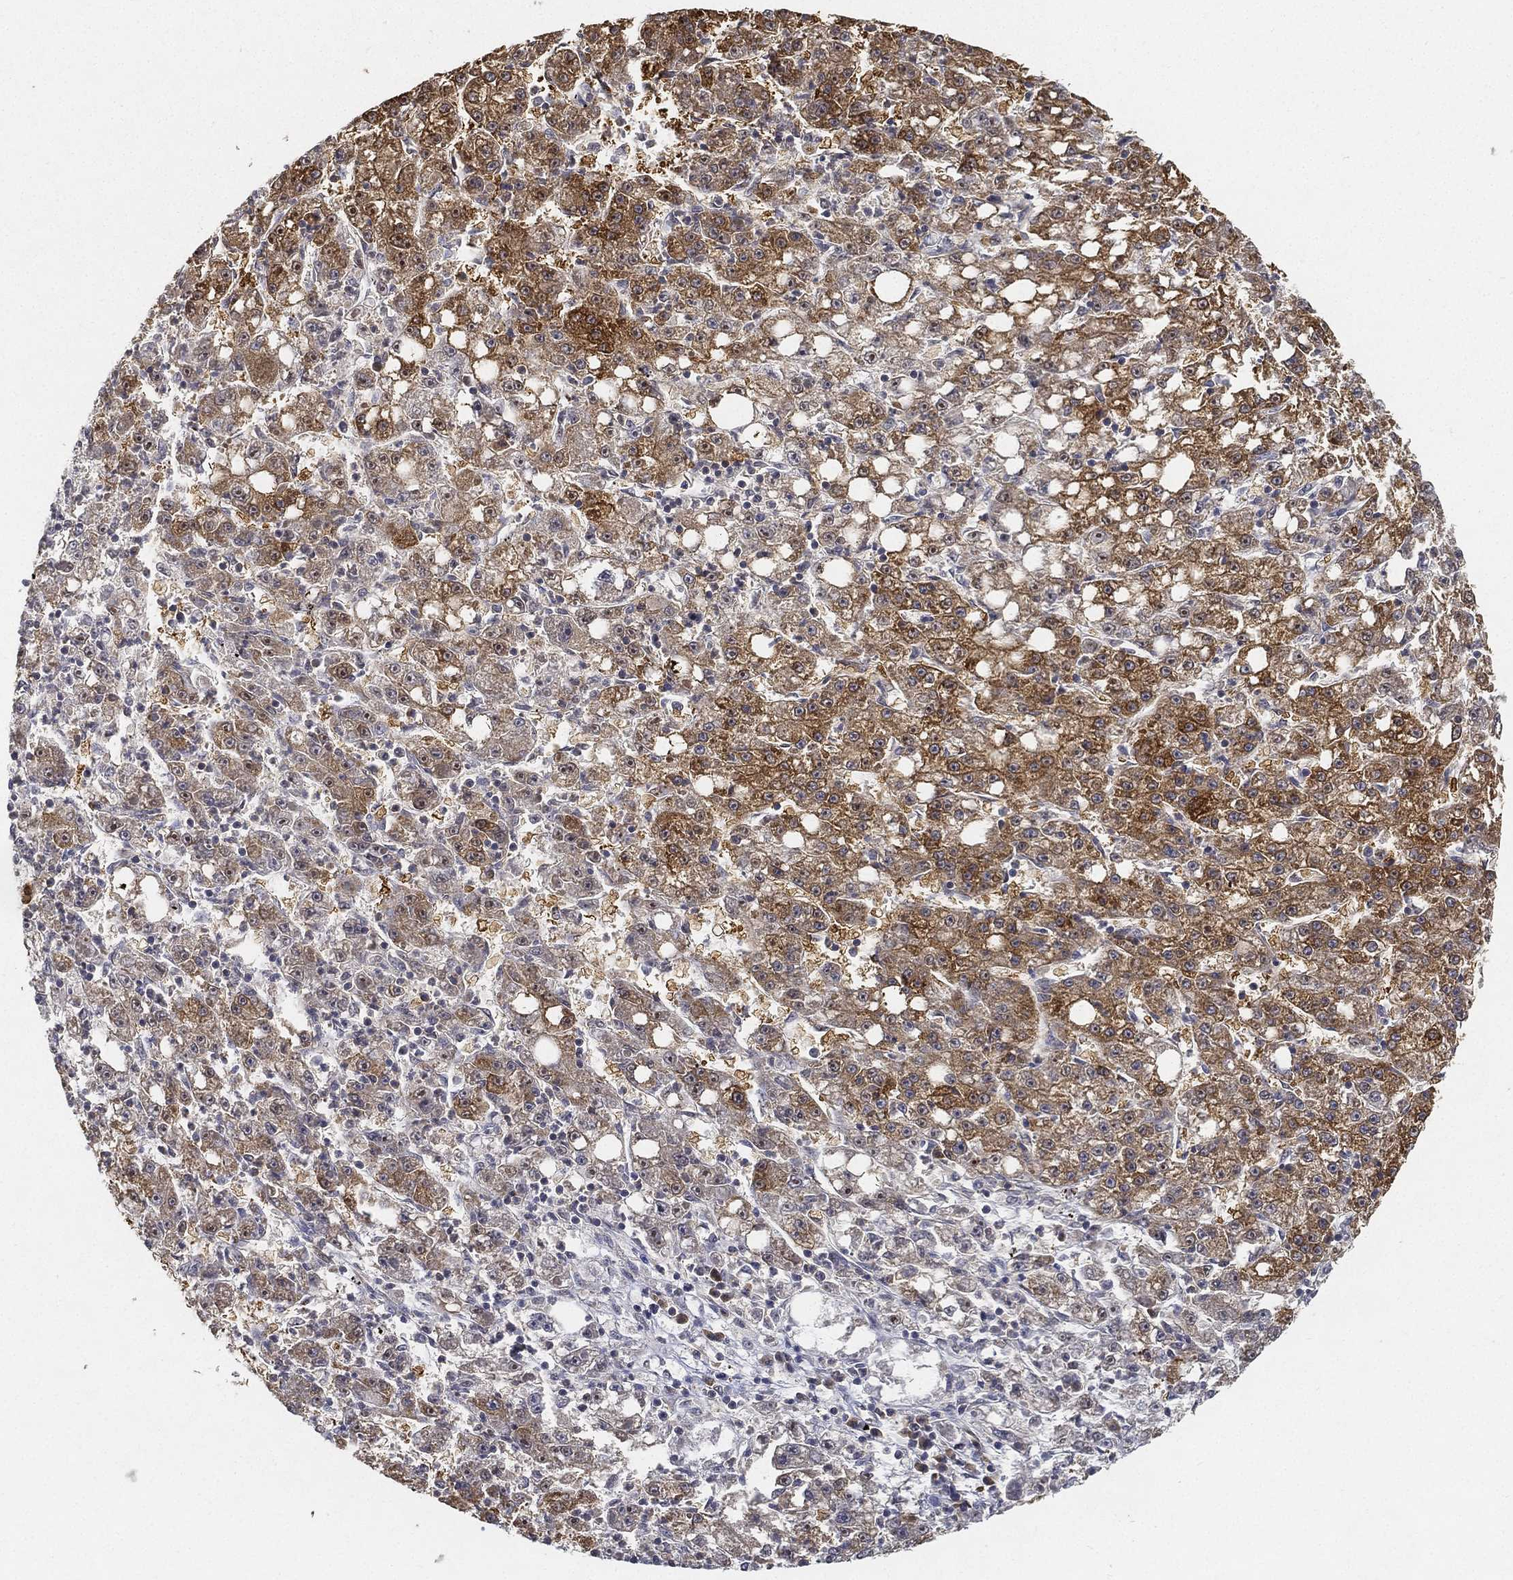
{"staining": {"intensity": "strong", "quantity": ">75%", "location": "cytoplasmic/membranous"}, "tissue": "liver cancer", "cell_type": "Tumor cells", "image_type": "cancer", "snomed": [{"axis": "morphology", "description": "Carcinoma, Hepatocellular, NOS"}, {"axis": "topography", "description": "Liver"}], "caption": "Liver cancer was stained to show a protein in brown. There is high levels of strong cytoplasmic/membranous positivity in about >75% of tumor cells.", "gene": "PPP1R16B", "patient": {"sex": "female", "age": 65}}